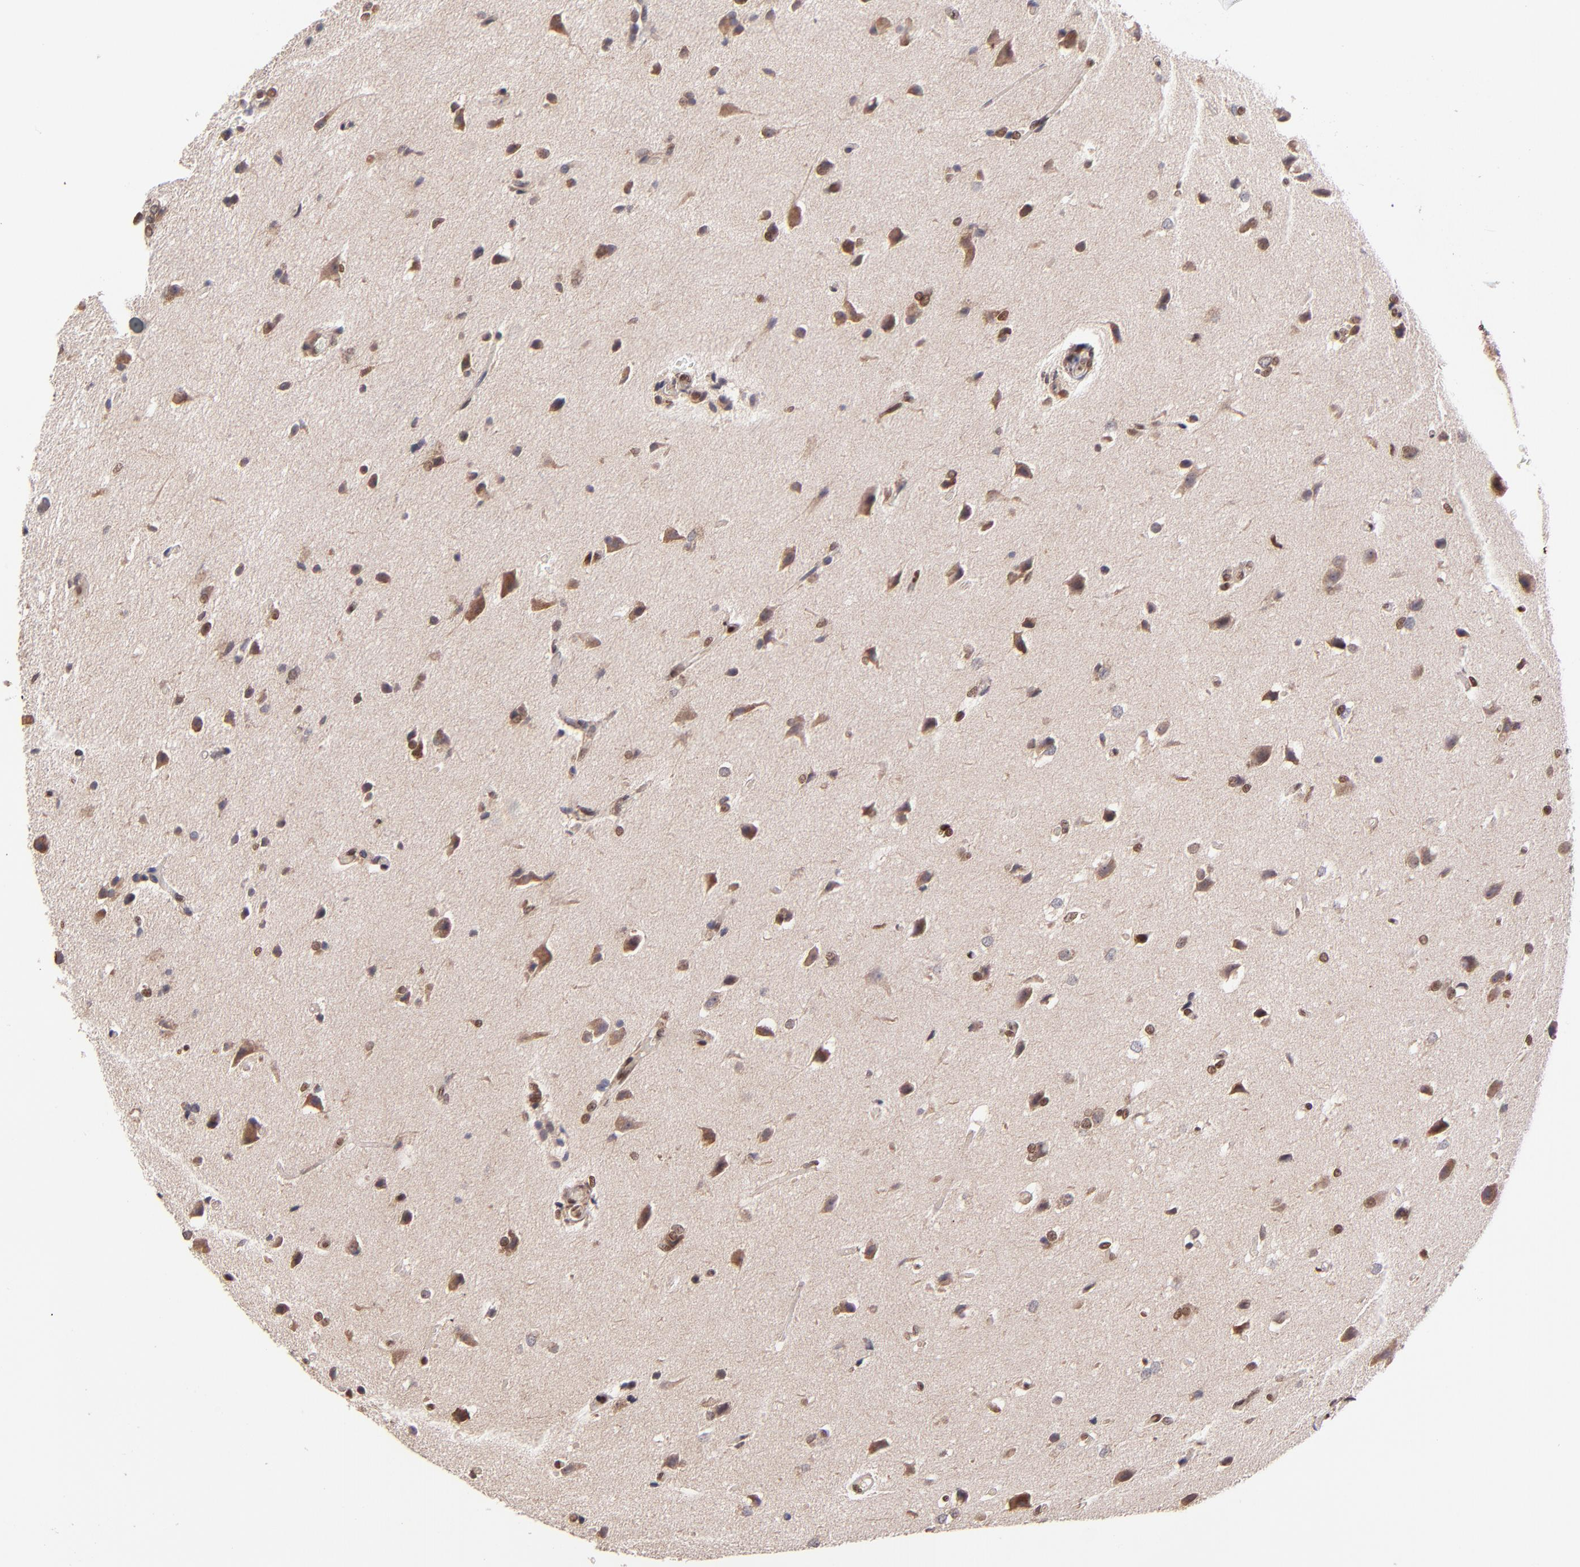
{"staining": {"intensity": "strong", "quantity": ">75%", "location": "nuclear"}, "tissue": "glioma", "cell_type": "Tumor cells", "image_type": "cancer", "snomed": [{"axis": "morphology", "description": "Glioma, malignant, High grade"}, {"axis": "topography", "description": "Brain"}], "caption": "Immunohistochemical staining of high-grade glioma (malignant) demonstrates high levels of strong nuclear expression in about >75% of tumor cells. The protein of interest is shown in brown color, while the nuclei are stained blue.", "gene": "WDR25", "patient": {"sex": "male", "age": 68}}